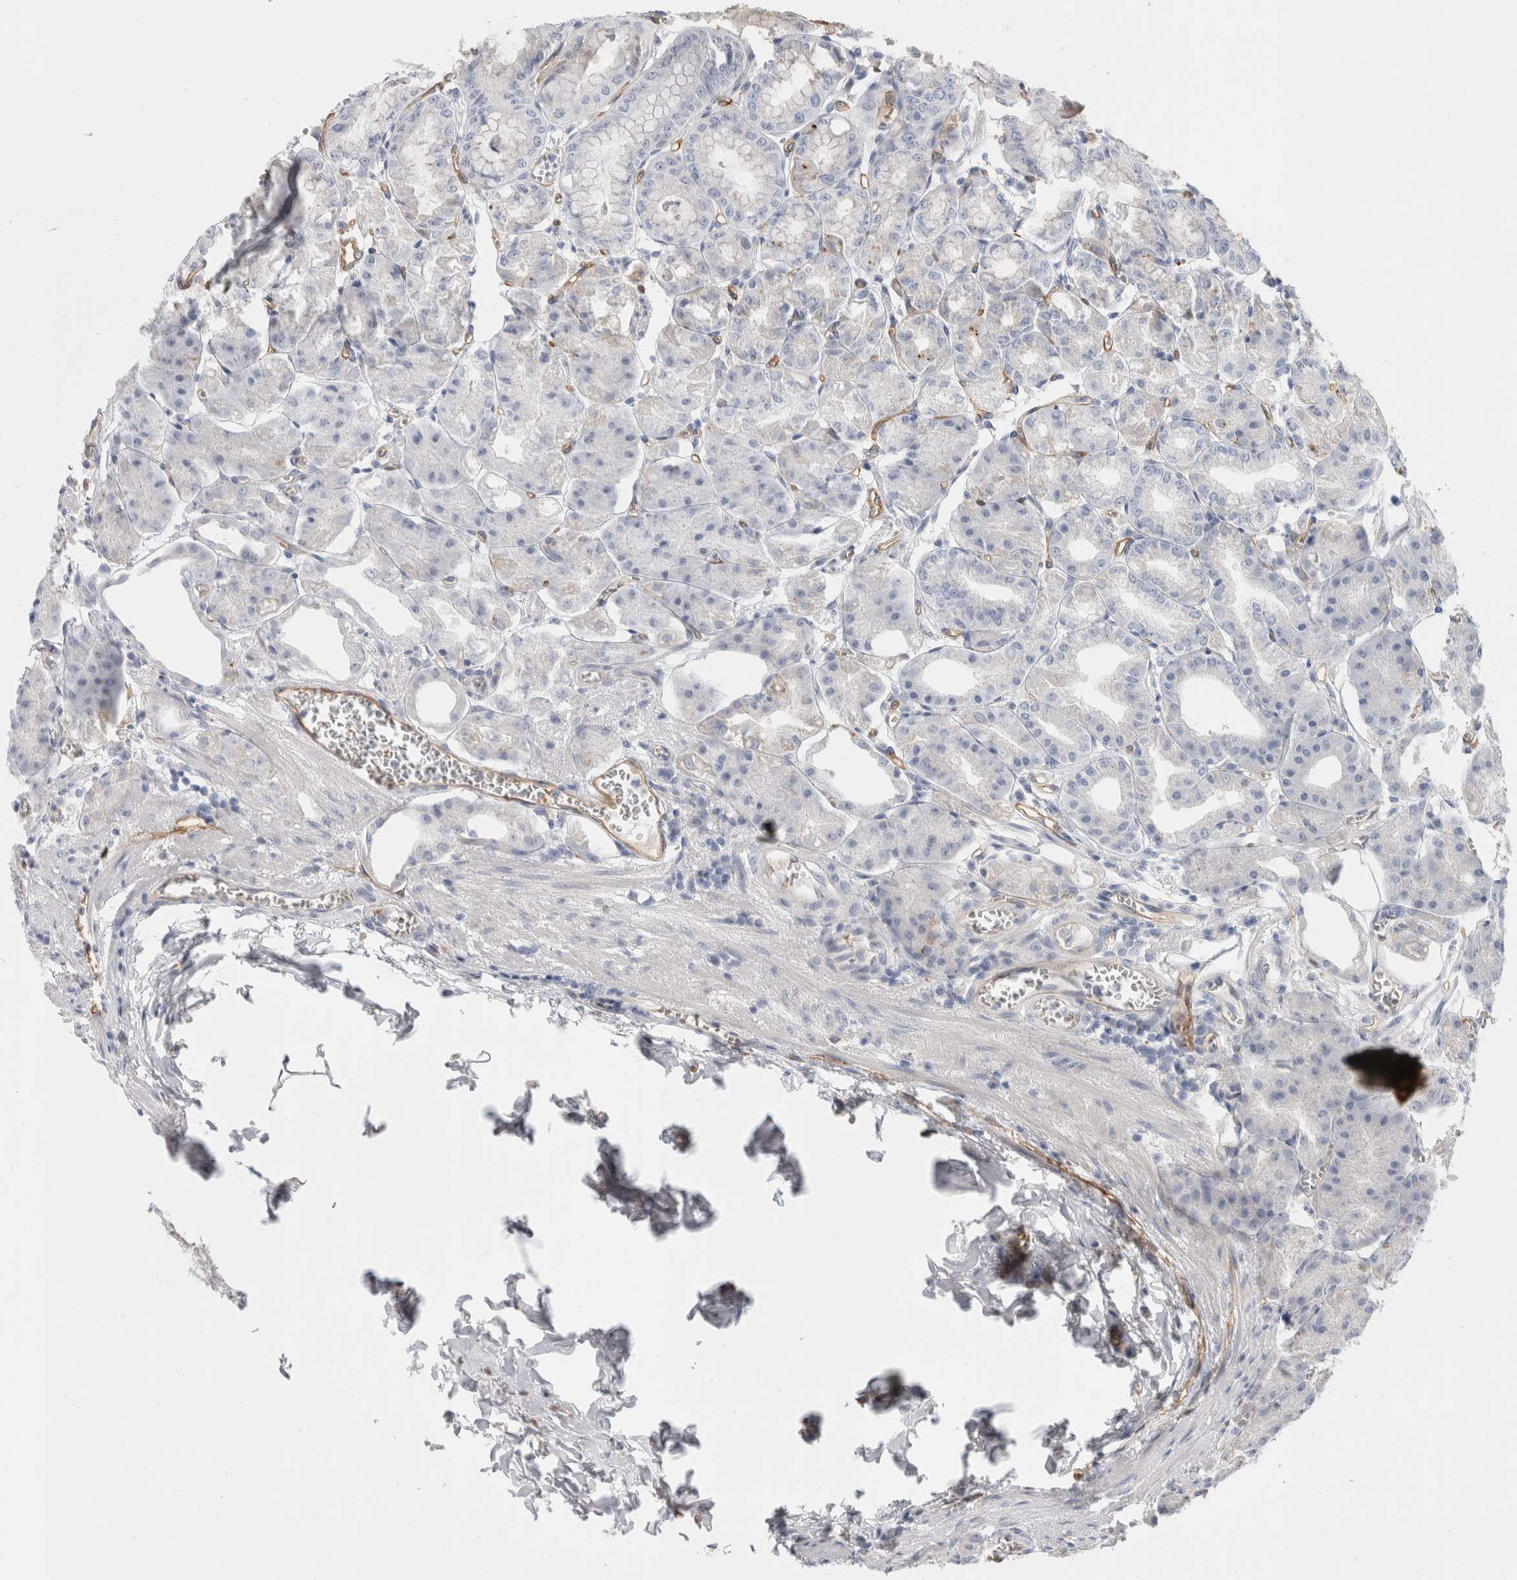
{"staining": {"intensity": "weak", "quantity": "<25%", "location": "cytoplasmic/membranous"}, "tissue": "stomach", "cell_type": "Glandular cells", "image_type": "normal", "snomed": [{"axis": "morphology", "description": "Normal tissue, NOS"}, {"axis": "topography", "description": "Stomach, lower"}], "caption": "IHC image of unremarkable human stomach stained for a protein (brown), which shows no positivity in glandular cells. (Stains: DAB (3,3'-diaminobenzidine) IHC with hematoxylin counter stain, Microscopy: brightfield microscopy at high magnification).", "gene": "ANKMY1", "patient": {"sex": "male", "age": 71}}